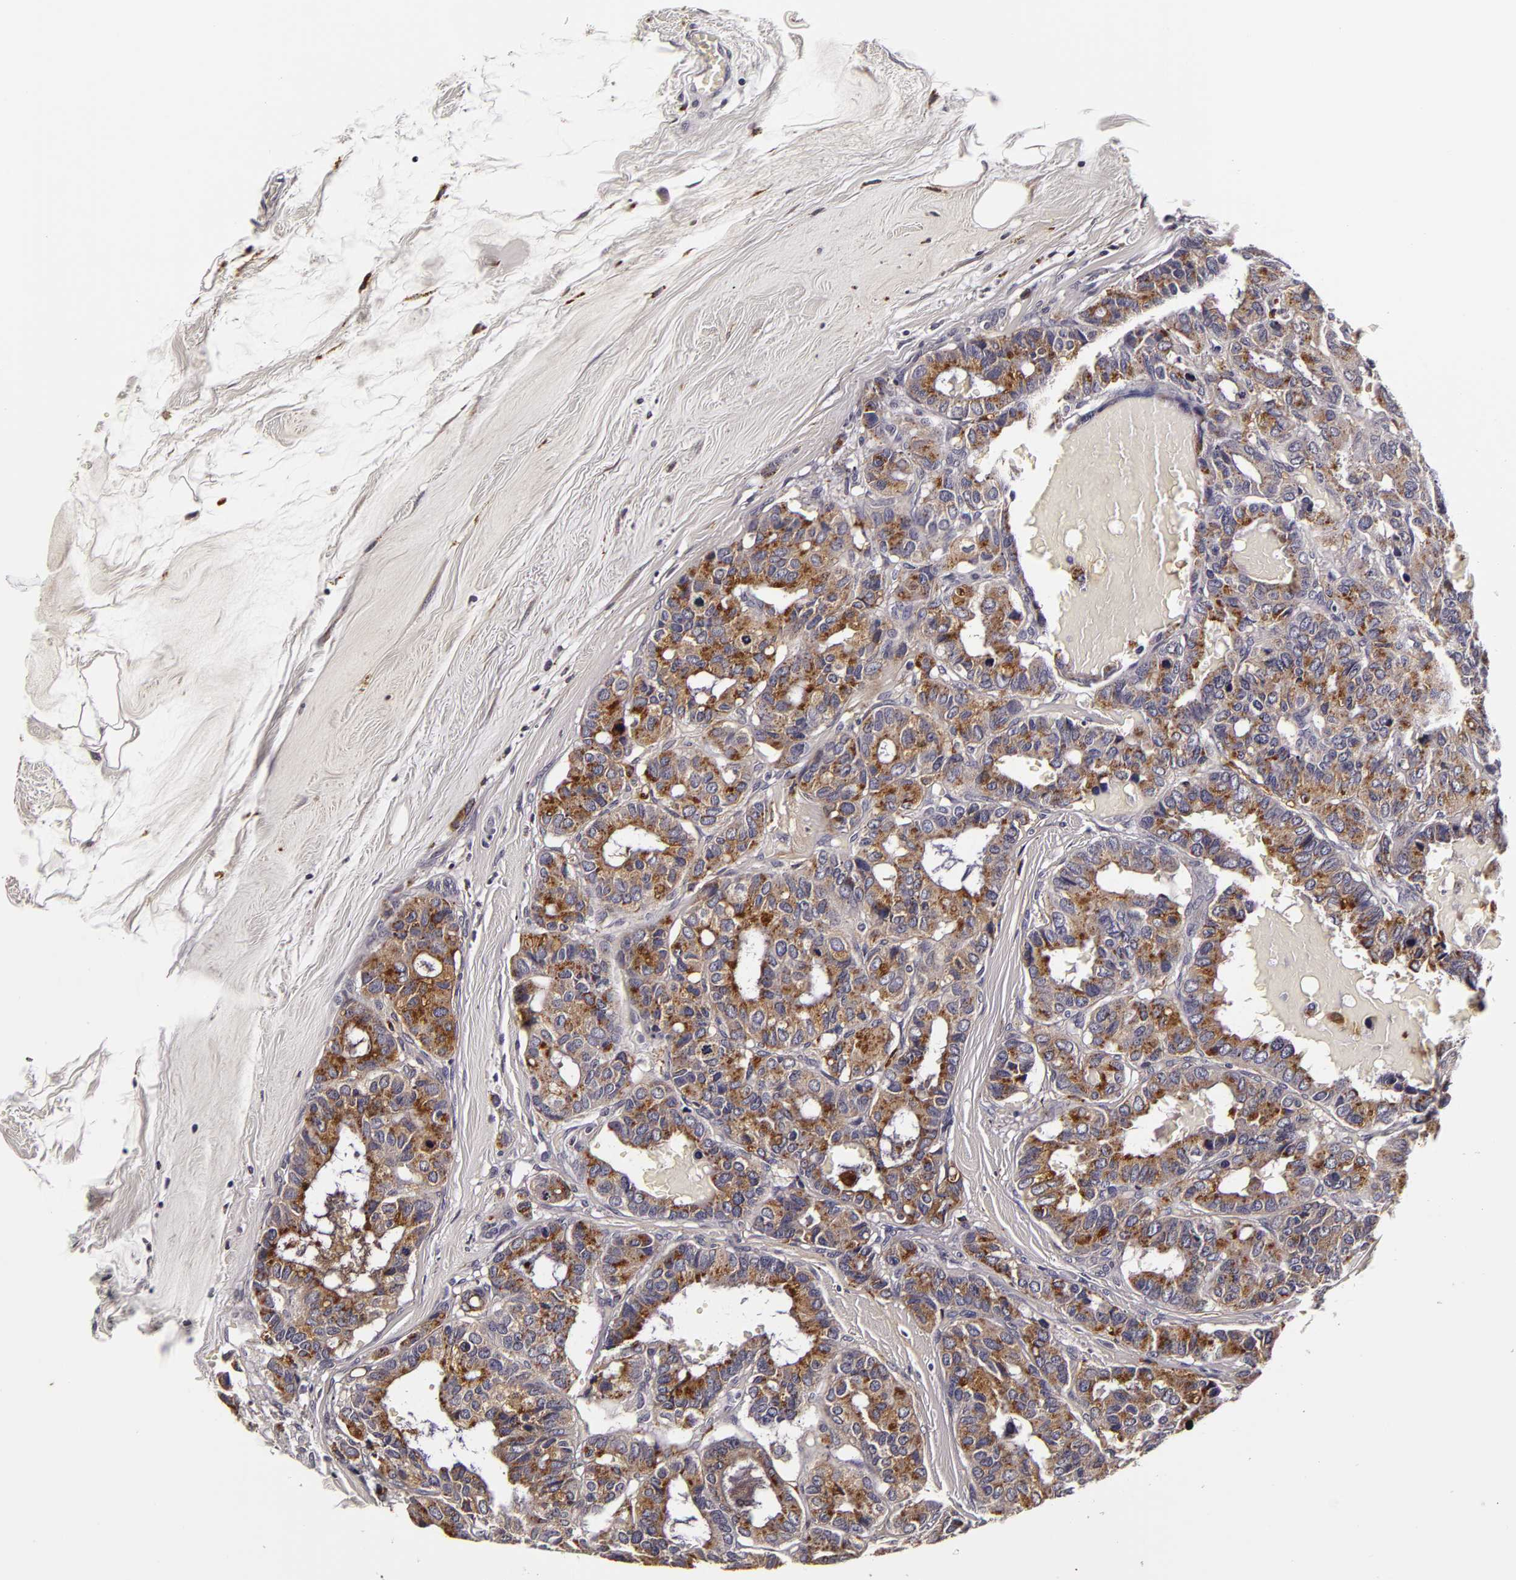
{"staining": {"intensity": "moderate", "quantity": "25%-75%", "location": "cytoplasmic/membranous"}, "tissue": "breast cancer", "cell_type": "Tumor cells", "image_type": "cancer", "snomed": [{"axis": "morphology", "description": "Duct carcinoma"}, {"axis": "topography", "description": "Breast"}], "caption": "A high-resolution image shows immunohistochemistry staining of breast invasive ductal carcinoma, which reveals moderate cytoplasmic/membranous expression in approximately 25%-75% of tumor cells. (brown staining indicates protein expression, while blue staining denotes nuclei).", "gene": "LGALS3BP", "patient": {"sex": "female", "age": 69}}